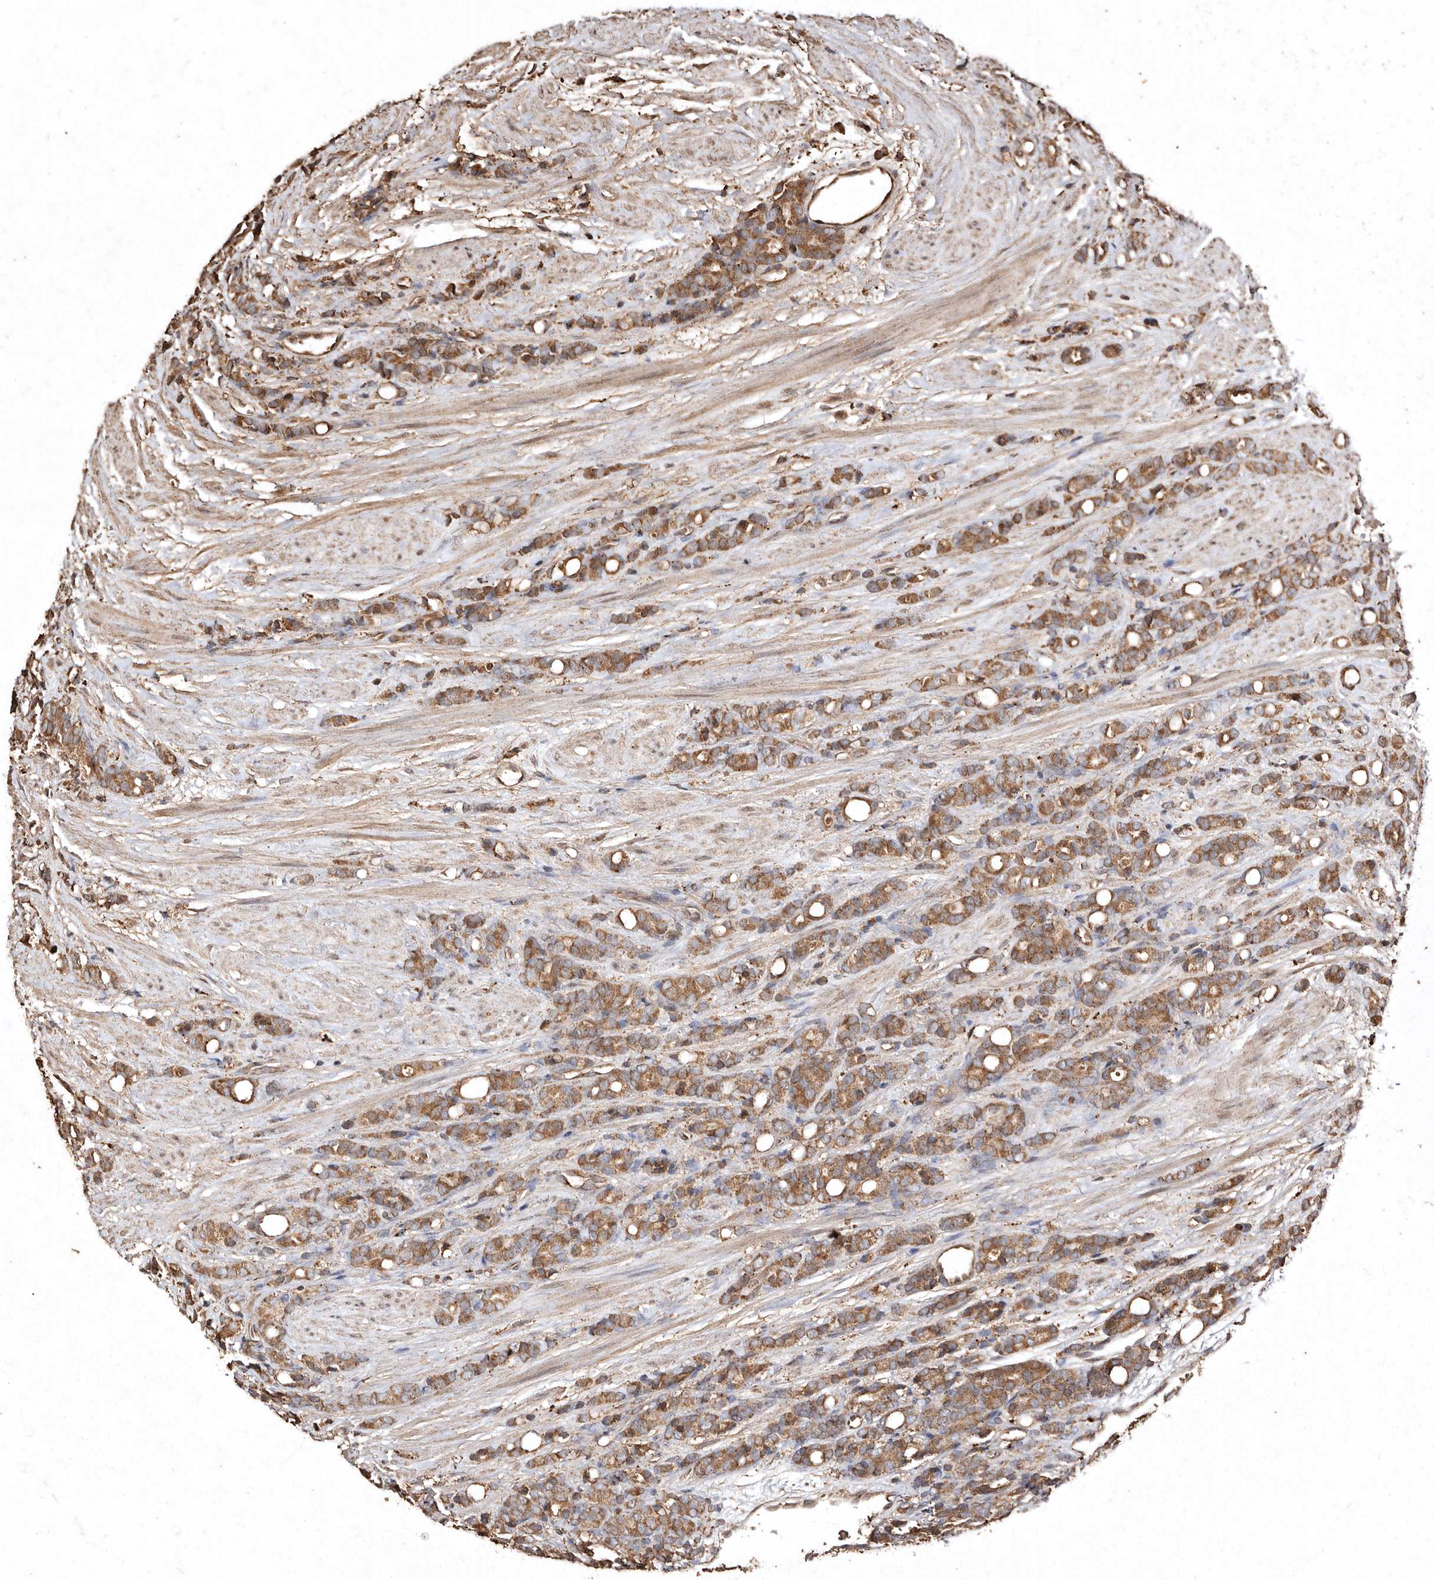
{"staining": {"intensity": "moderate", "quantity": ">75%", "location": "cytoplasmic/membranous"}, "tissue": "prostate cancer", "cell_type": "Tumor cells", "image_type": "cancer", "snomed": [{"axis": "morphology", "description": "Adenocarcinoma, High grade"}, {"axis": "topography", "description": "Prostate"}], "caption": "Immunohistochemistry image of prostate cancer stained for a protein (brown), which reveals medium levels of moderate cytoplasmic/membranous staining in about >75% of tumor cells.", "gene": "FARS2", "patient": {"sex": "male", "age": 62}}